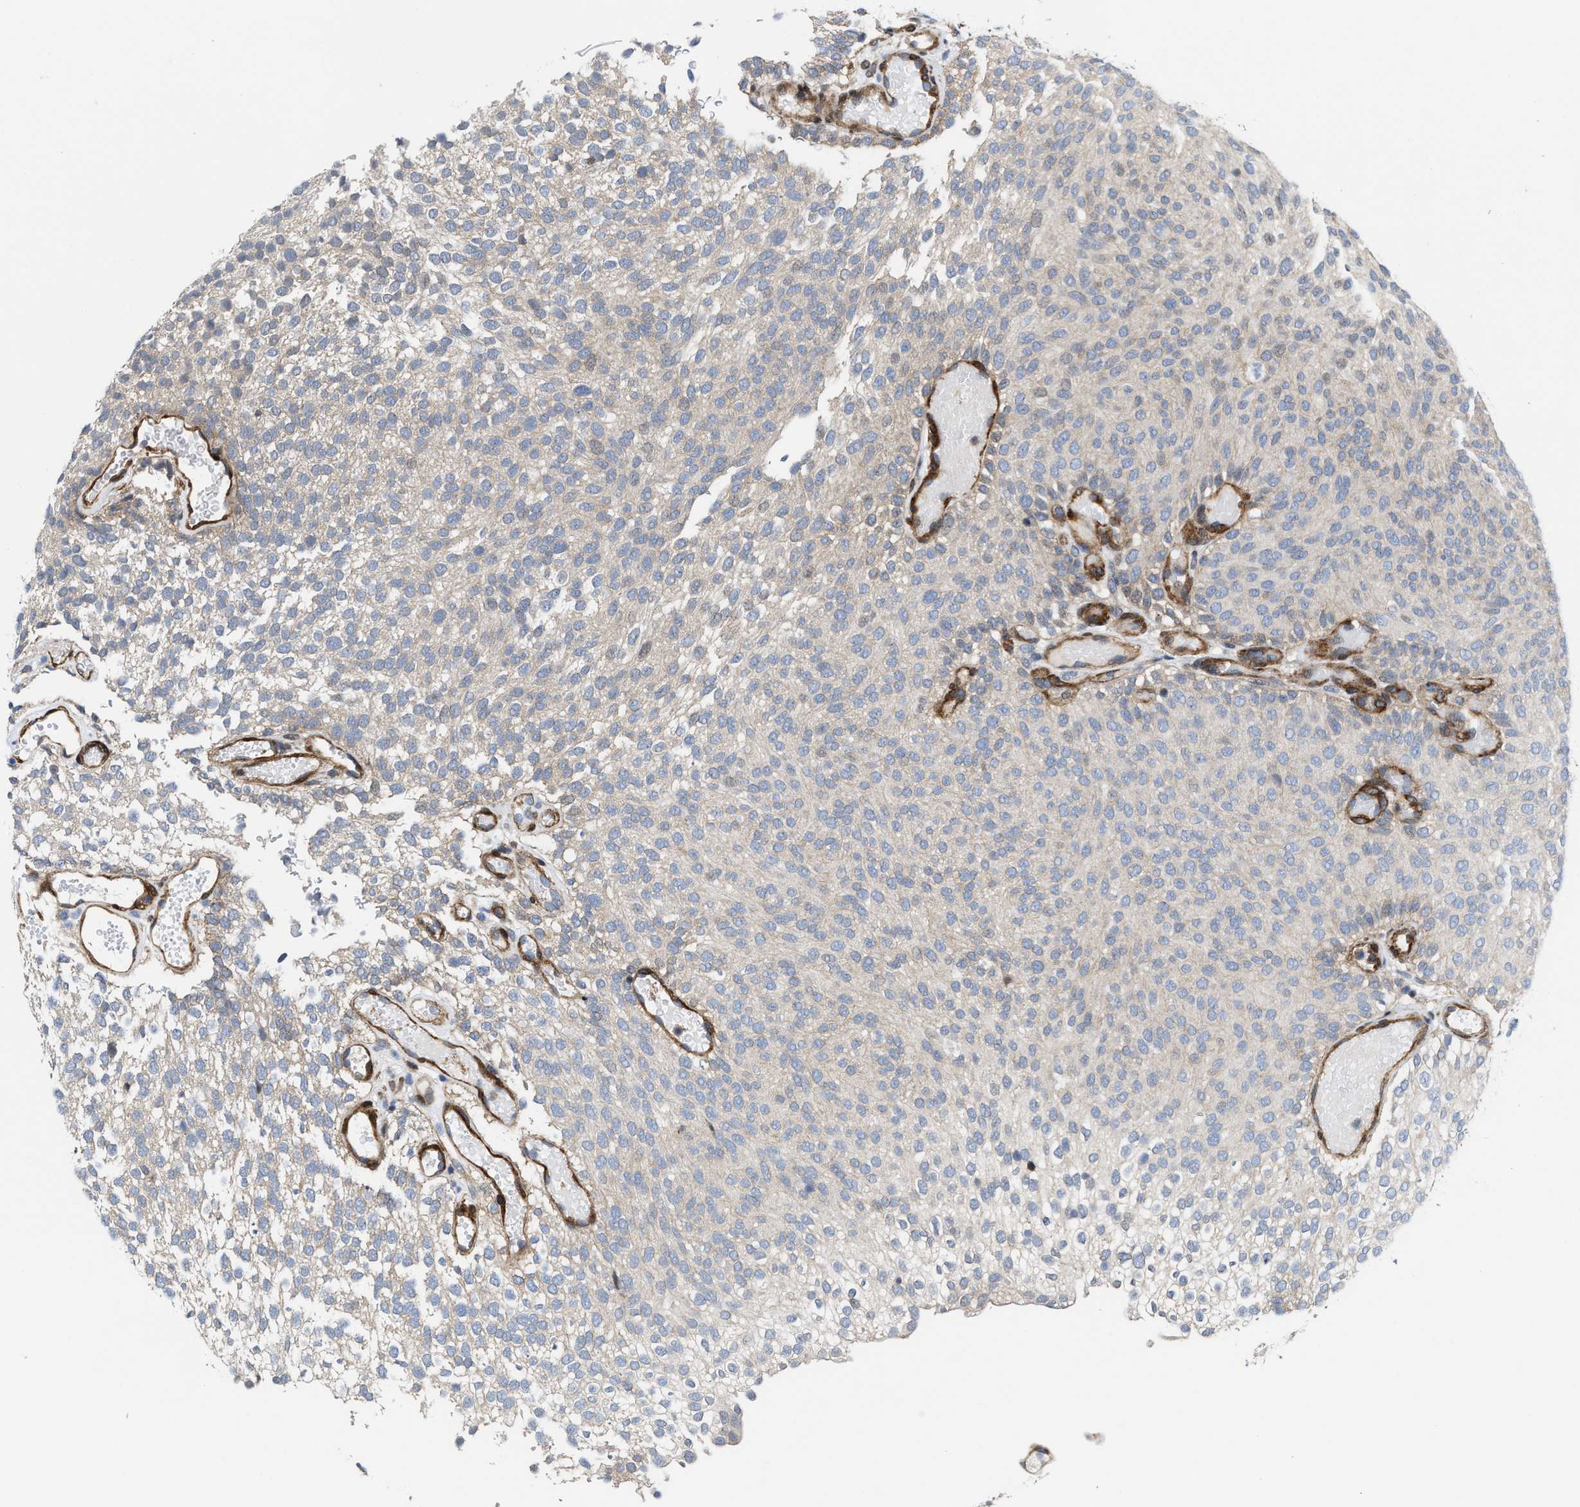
{"staining": {"intensity": "negative", "quantity": "none", "location": "none"}, "tissue": "urothelial cancer", "cell_type": "Tumor cells", "image_type": "cancer", "snomed": [{"axis": "morphology", "description": "Urothelial carcinoma, Low grade"}, {"axis": "topography", "description": "Urinary bladder"}], "caption": "Tumor cells are negative for brown protein staining in urothelial cancer.", "gene": "TGFB1I1", "patient": {"sex": "male", "age": 78}}